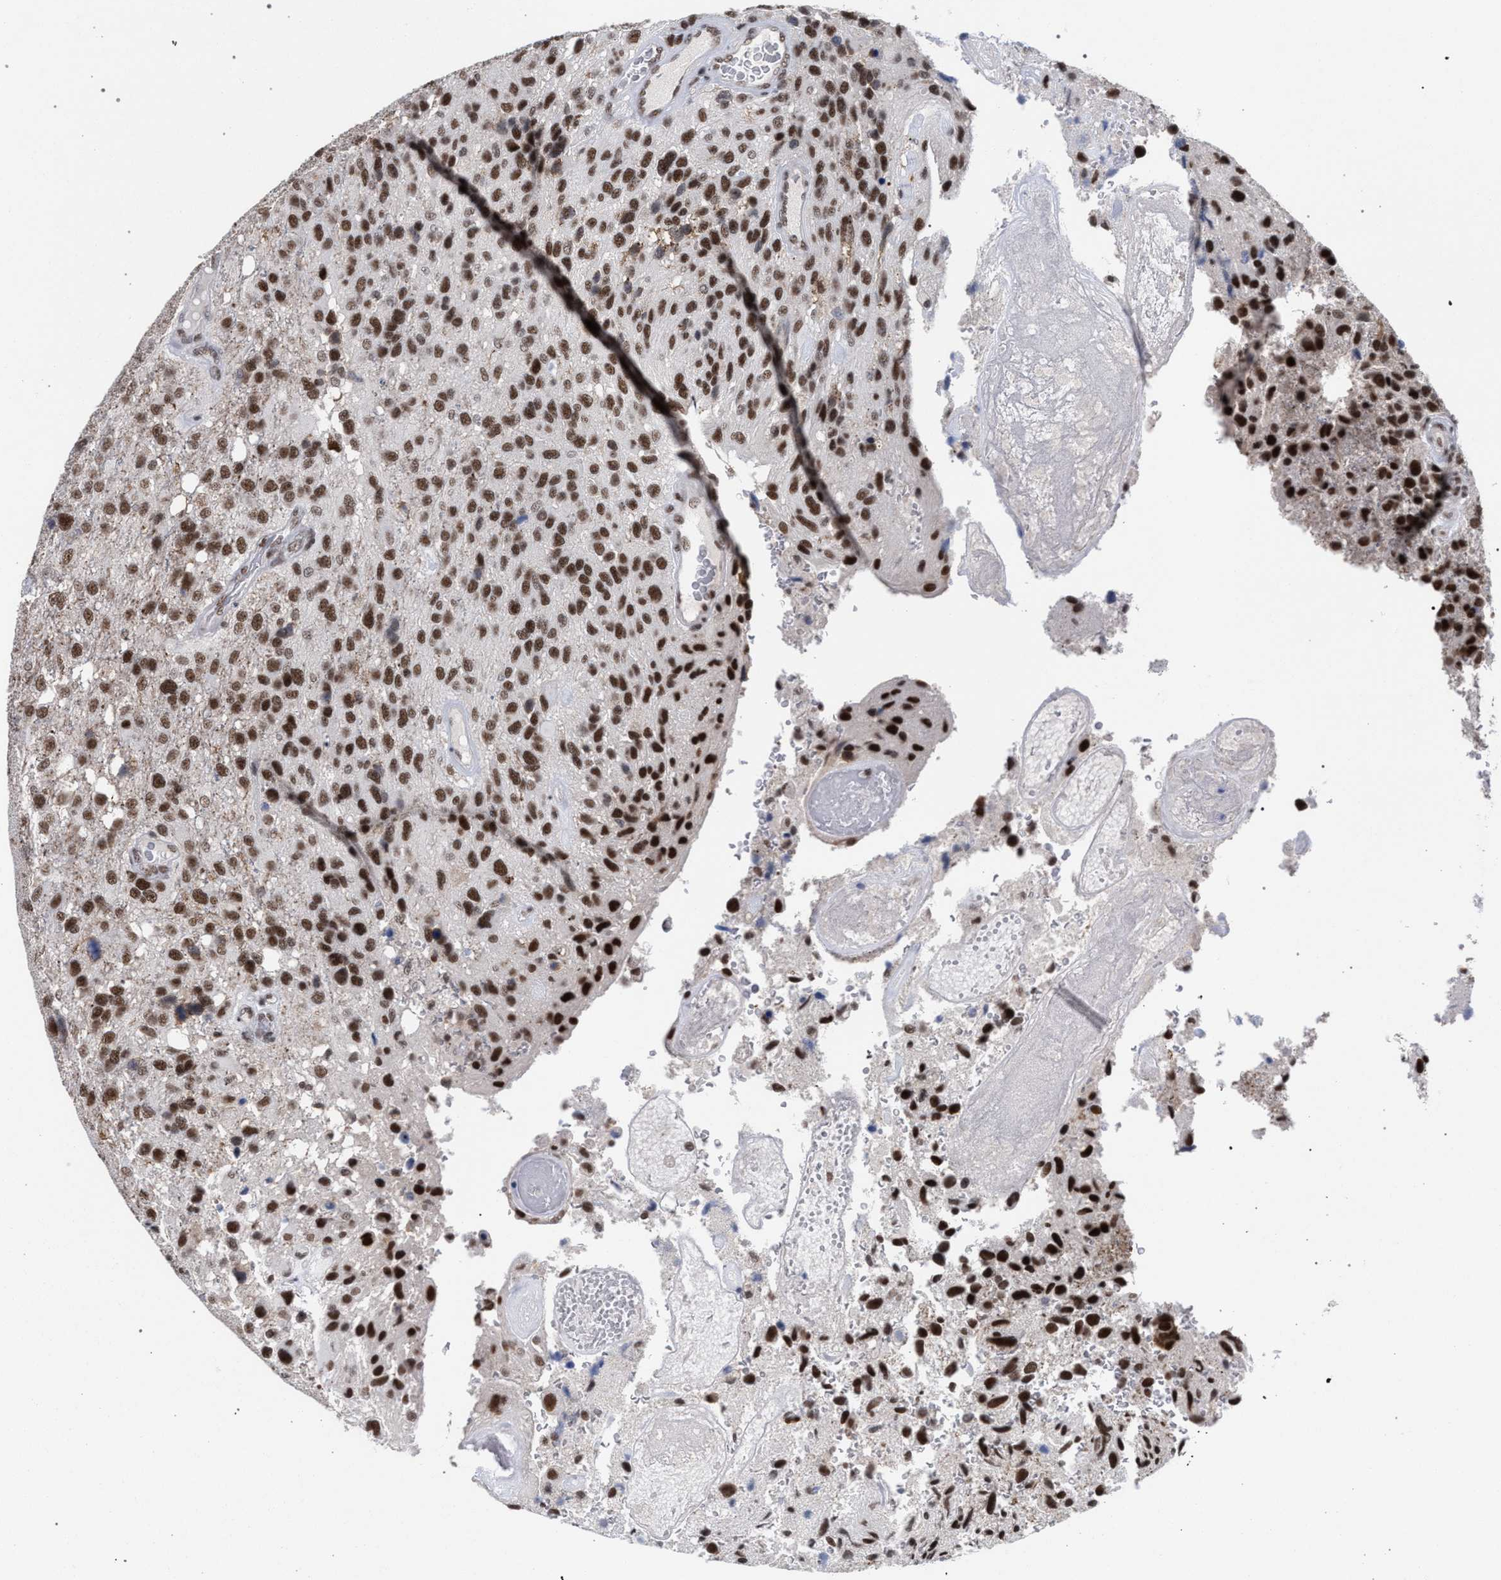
{"staining": {"intensity": "moderate", "quantity": ">75%", "location": "nuclear"}, "tissue": "glioma", "cell_type": "Tumor cells", "image_type": "cancer", "snomed": [{"axis": "morphology", "description": "Glioma, malignant, High grade"}, {"axis": "topography", "description": "Brain"}], "caption": "IHC of malignant glioma (high-grade) shows medium levels of moderate nuclear staining in approximately >75% of tumor cells.", "gene": "SCAF4", "patient": {"sex": "female", "age": 58}}